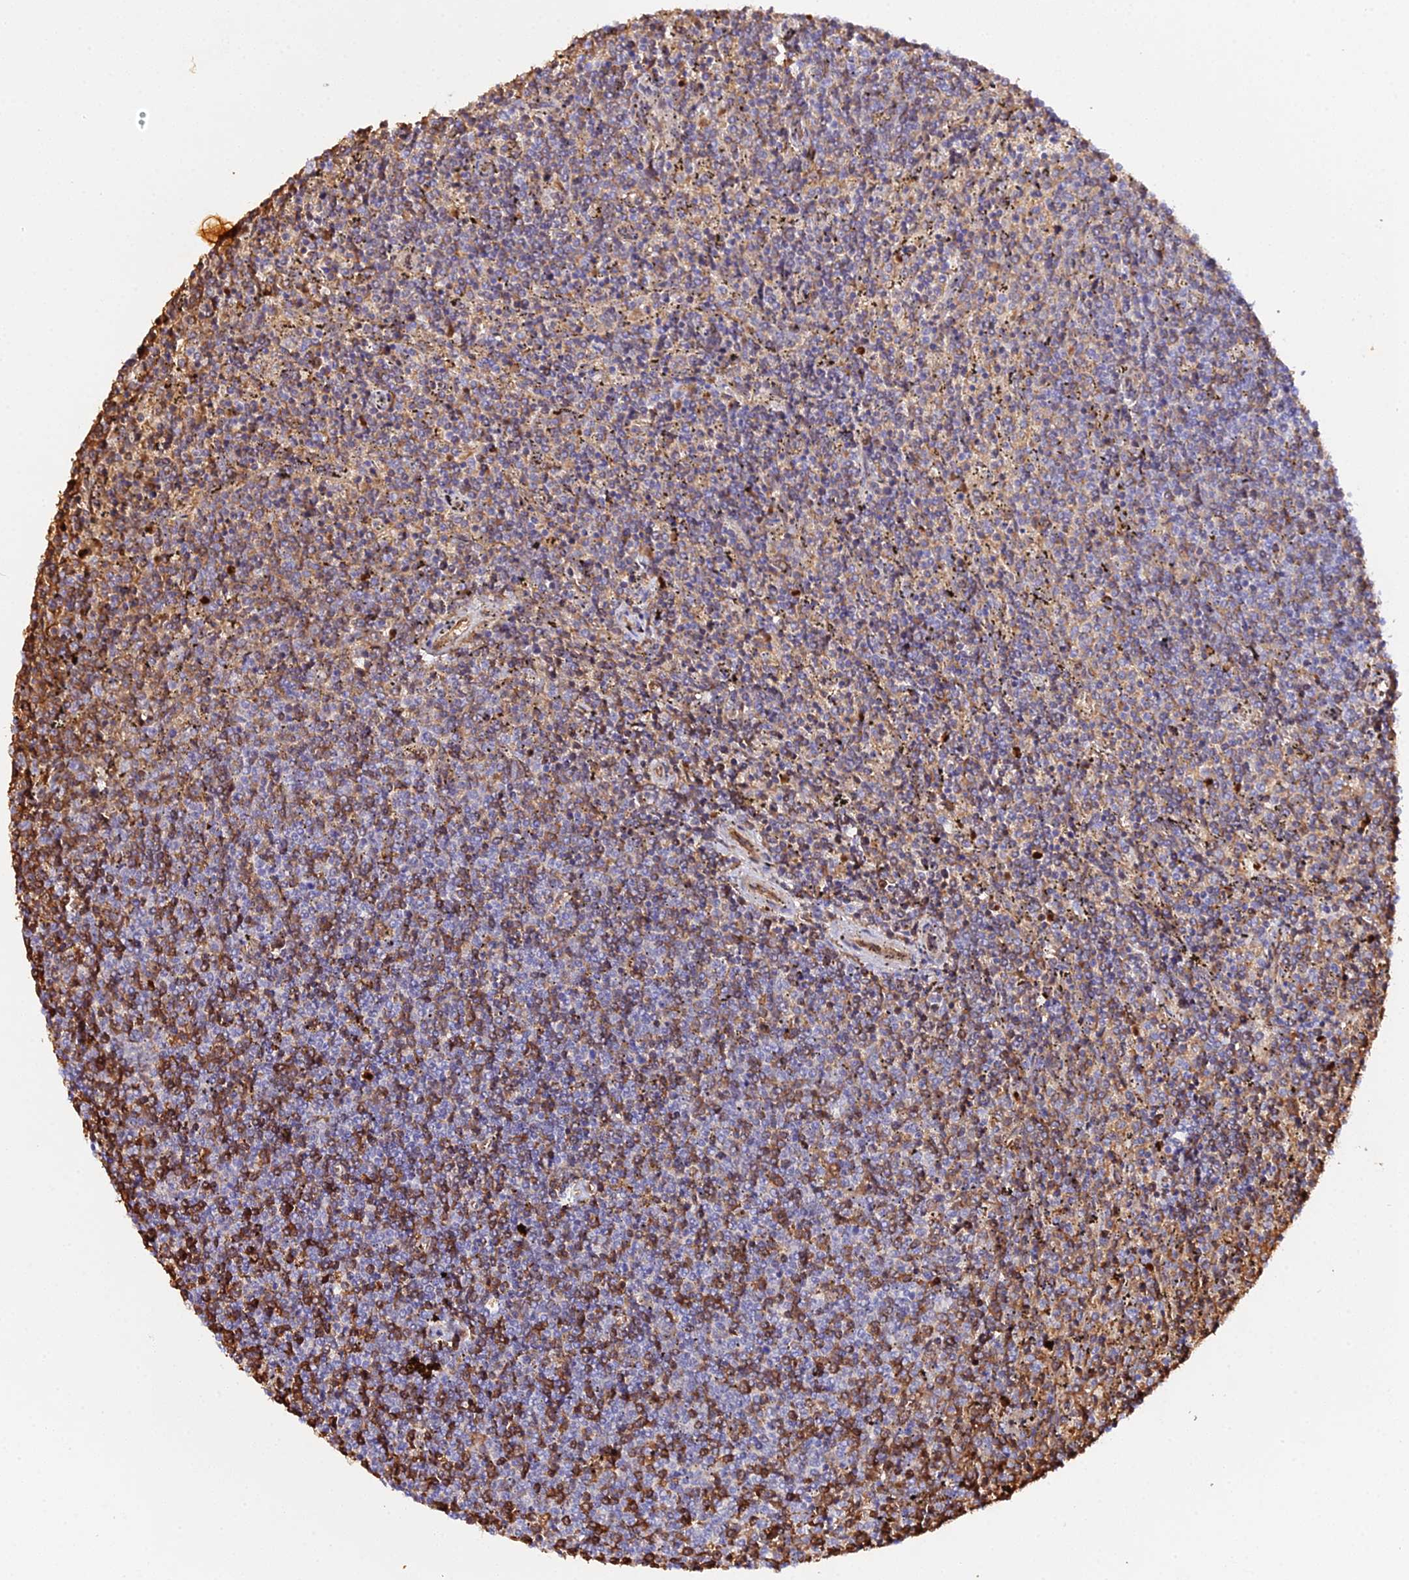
{"staining": {"intensity": "negative", "quantity": "none", "location": "none"}, "tissue": "lymphoma", "cell_type": "Tumor cells", "image_type": "cancer", "snomed": [{"axis": "morphology", "description": "Malignant lymphoma, non-Hodgkin's type, Low grade"}, {"axis": "topography", "description": "Spleen"}], "caption": "Immunohistochemistry (IHC) photomicrograph of human lymphoma stained for a protein (brown), which shows no expression in tumor cells.", "gene": "CFAP45", "patient": {"sex": "female", "age": 50}}